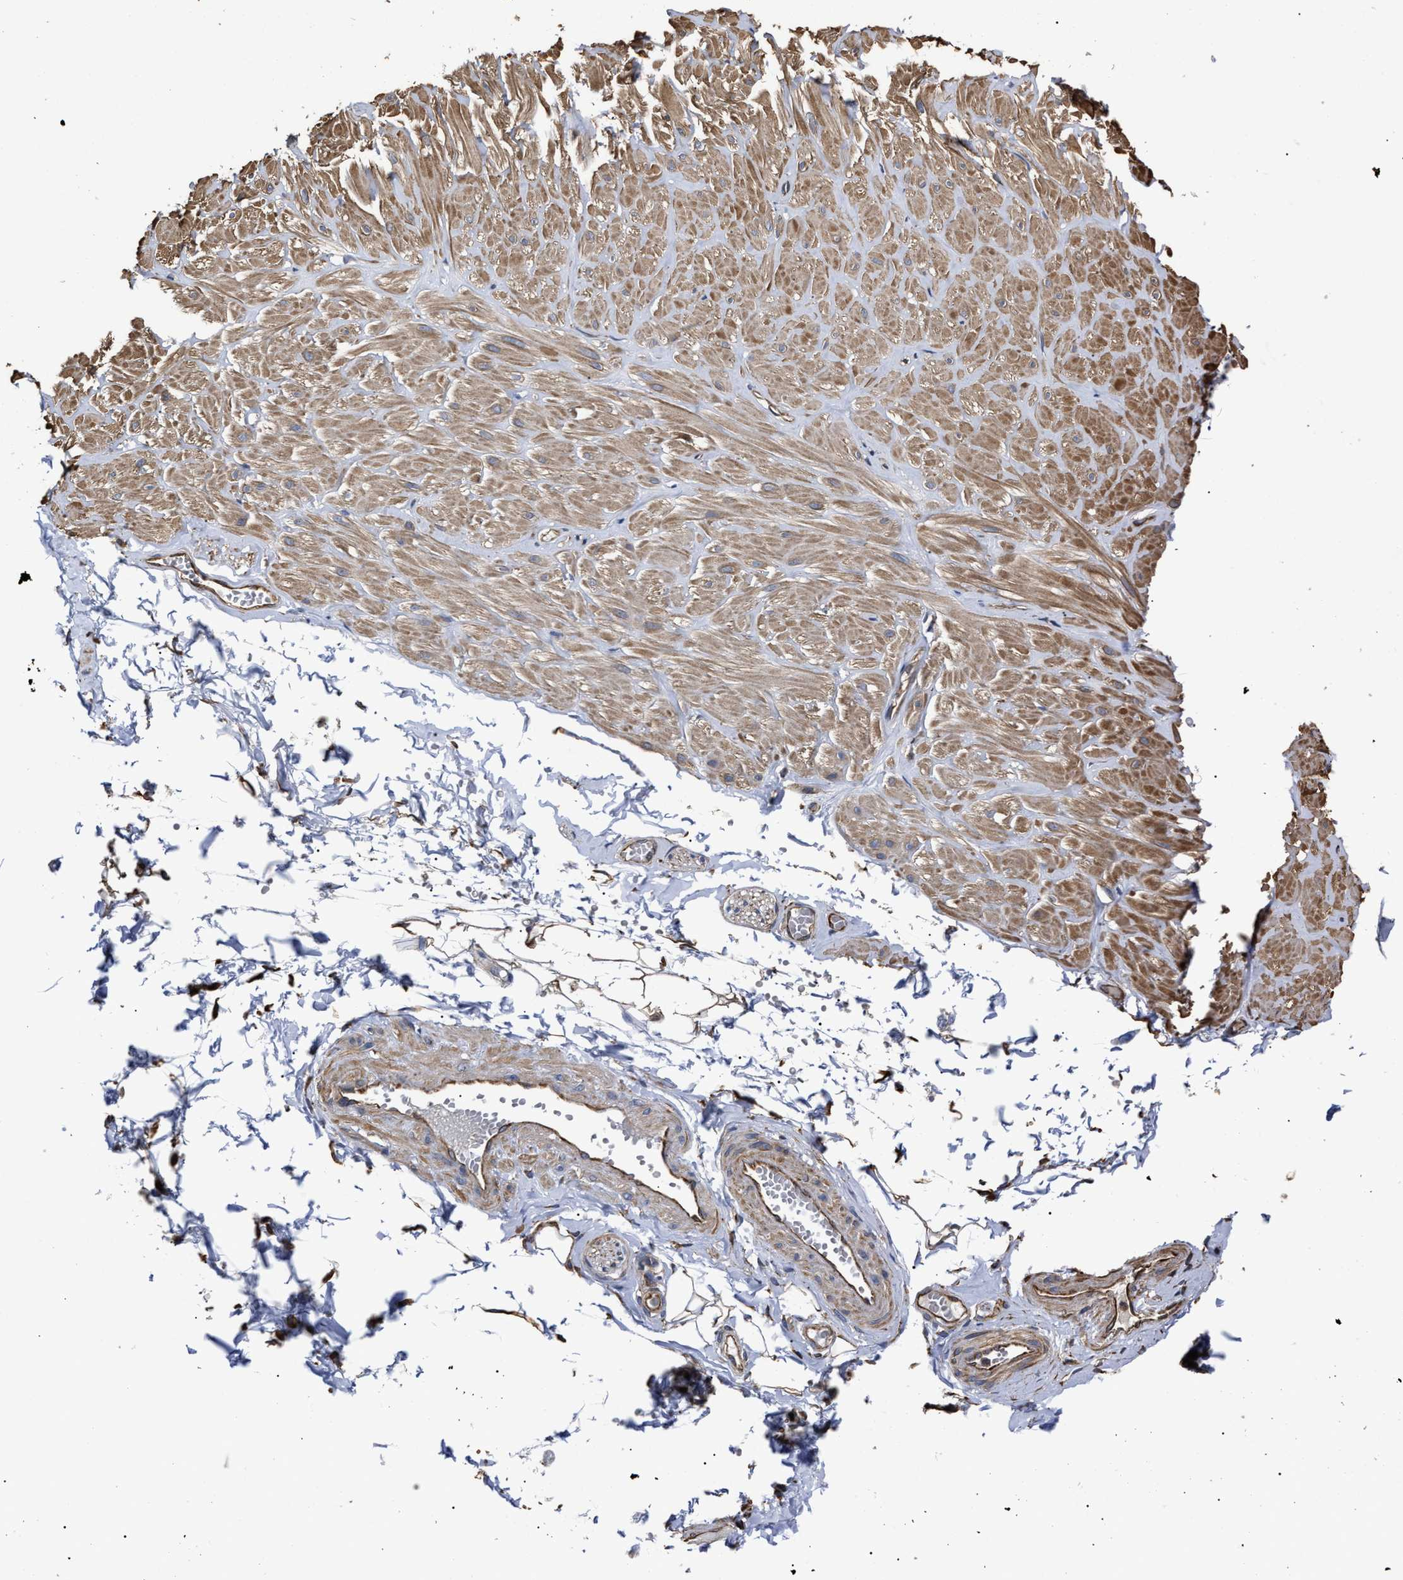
{"staining": {"intensity": "negative", "quantity": "none", "location": "none"}, "tissue": "adipose tissue", "cell_type": "Adipocytes", "image_type": "normal", "snomed": [{"axis": "morphology", "description": "Normal tissue, NOS"}, {"axis": "topography", "description": "Adipose tissue"}, {"axis": "topography", "description": "Vascular tissue"}, {"axis": "topography", "description": "Peripheral nerve tissue"}], "caption": "The micrograph reveals no staining of adipocytes in normal adipose tissue. (Brightfield microscopy of DAB (3,3'-diaminobenzidine) immunohistochemistry (IHC) at high magnification).", "gene": "TSPAN33", "patient": {"sex": "male", "age": 25}}